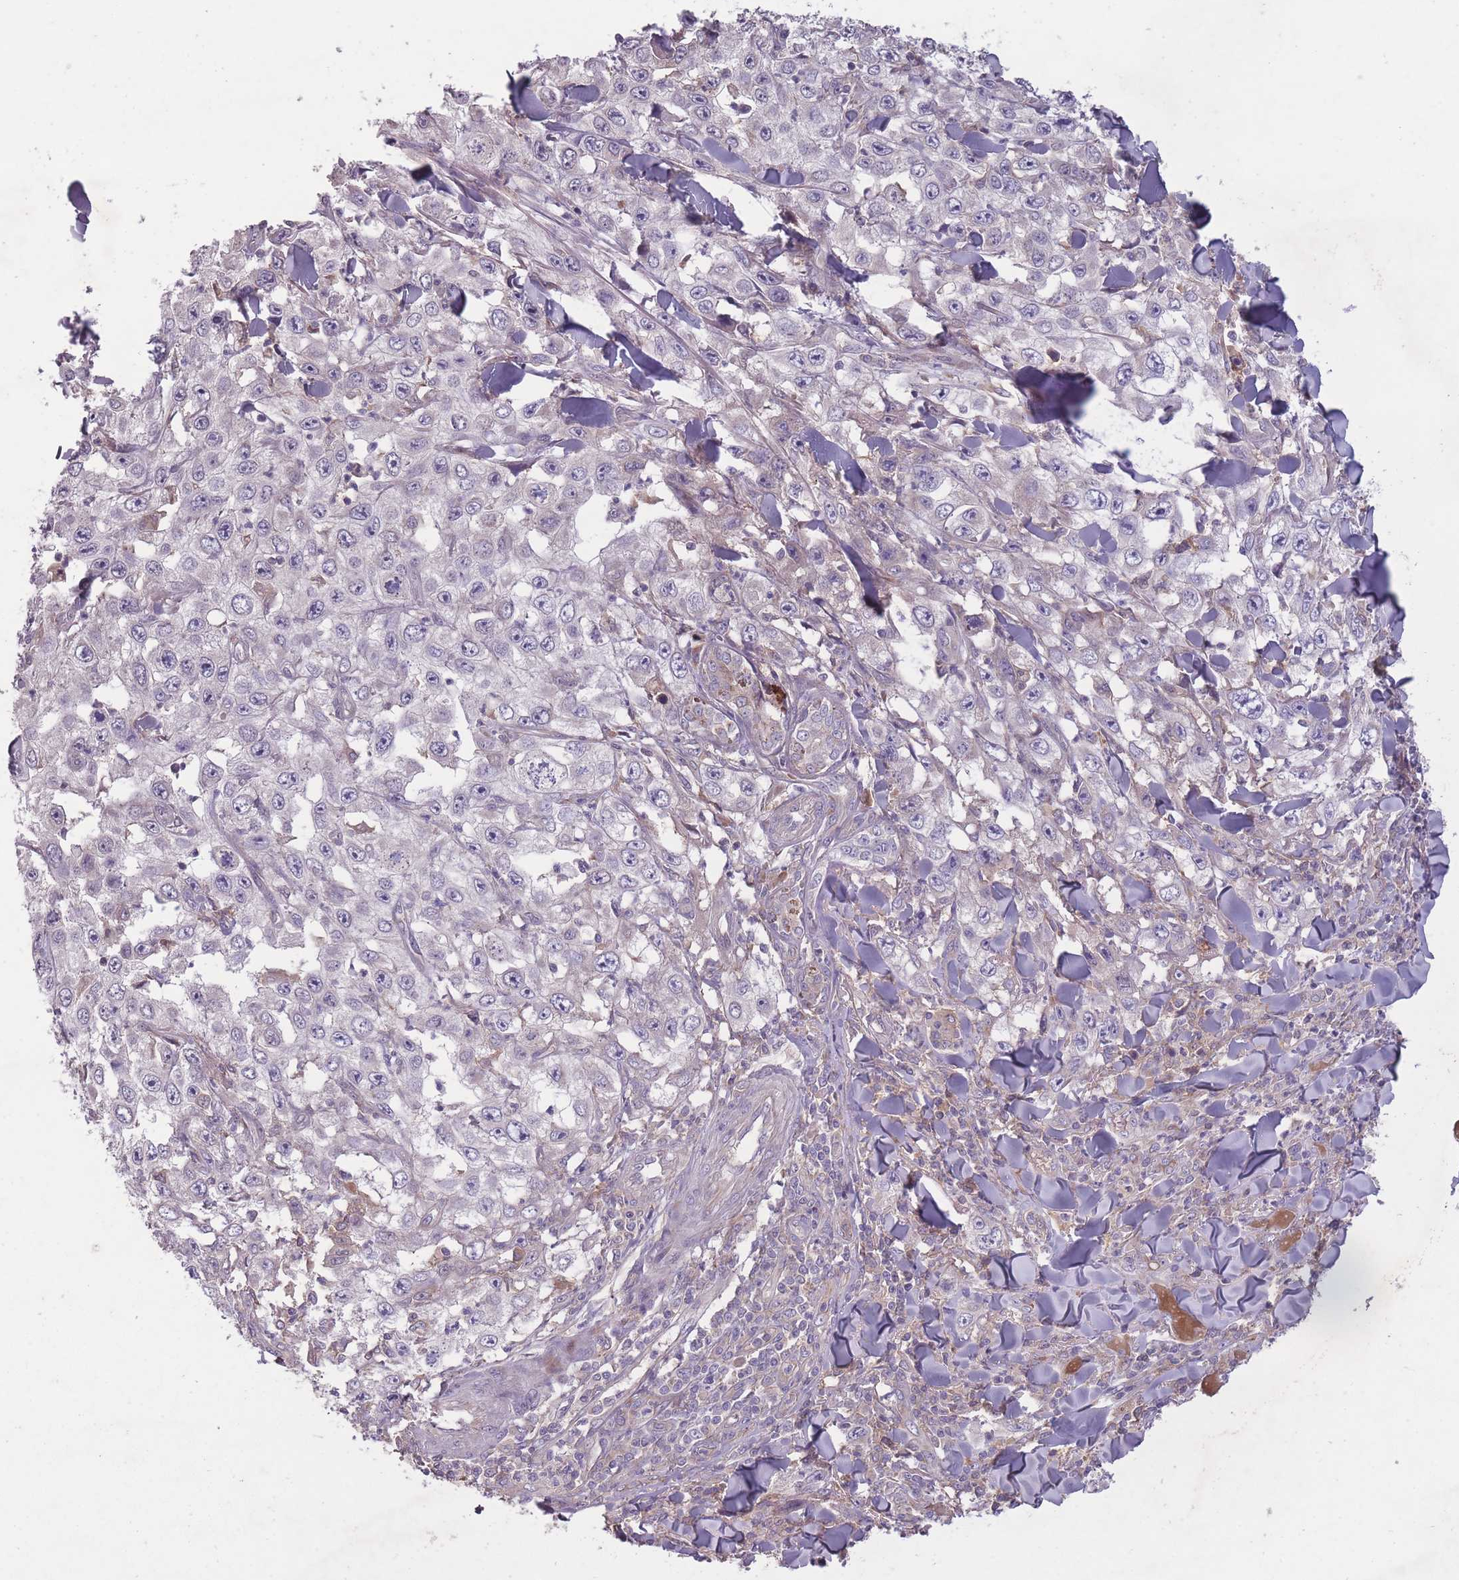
{"staining": {"intensity": "negative", "quantity": "none", "location": "none"}, "tissue": "skin cancer", "cell_type": "Tumor cells", "image_type": "cancer", "snomed": [{"axis": "morphology", "description": "Squamous cell carcinoma, NOS"}, {"axis": "topography", "description": "Skin"}], "caption": "Immunohistochemistry photomicrograph of neoplastic tissue: human skin cancer stained with DAB (3,3'-diaminobenzidine) shows no significant protein positivity in tumor cells. The staining was performed using DAB (3,3'-diaminobenzidine) to visualize the protein expression in brown, while the nuclei were stained in blue with hematoxylin (Magnification: 20x).", "gene": "OR2V2", "patient": {"sex": "male", "age": 82}}